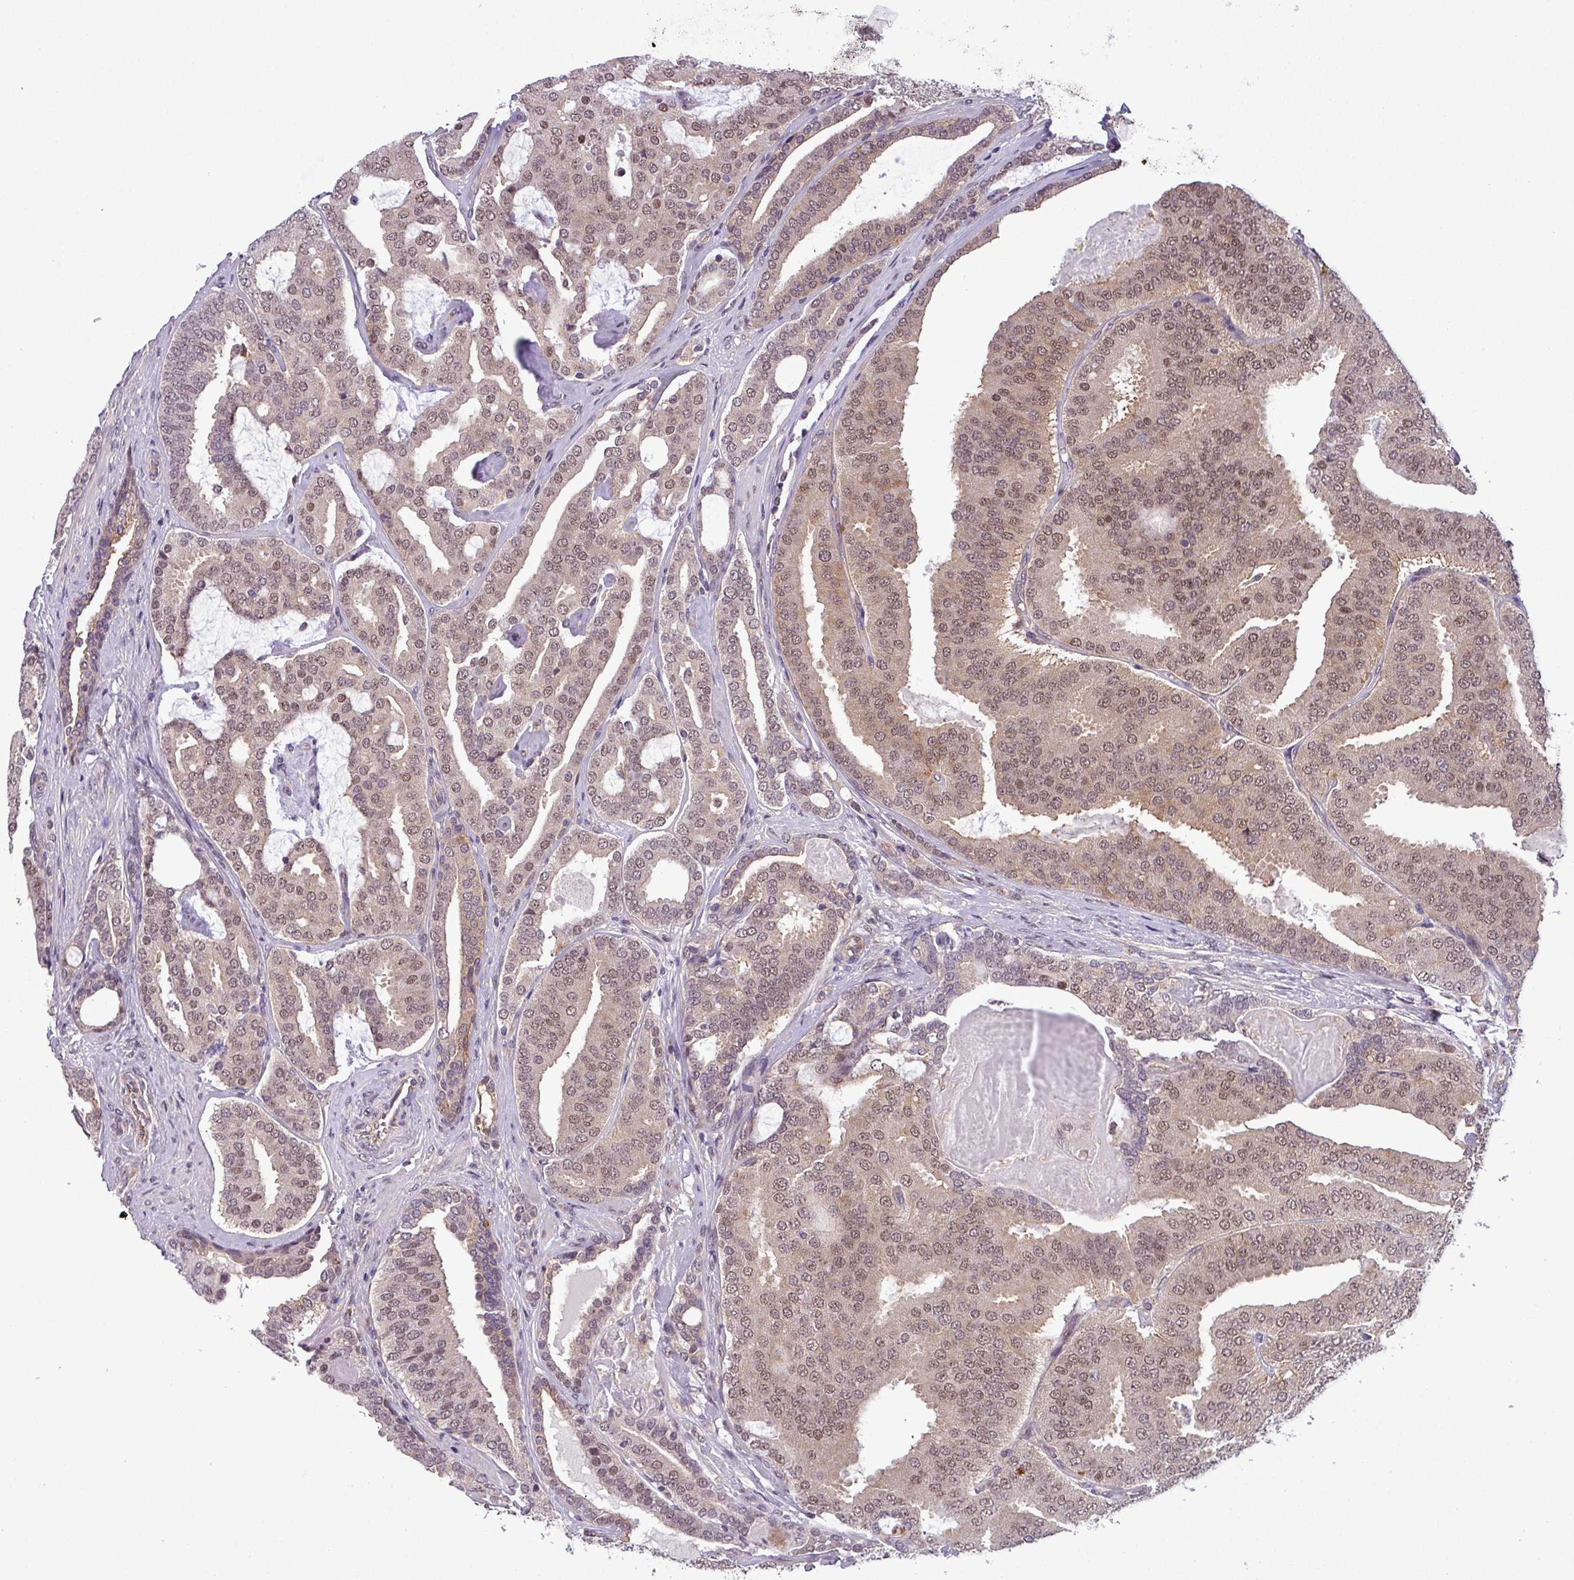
{"staining": {"intensity": "weak", "quantity": ">75%", "location": "cytoplasmic/membranous,nuclear"}, "tissue": "prostate cancer", "cell_type": "Tumor cells", "image_type": "cancer", "snomed": [{"axis": "morphology", "description": "Adenocarcinoma, High grade"}, {"axis": "topography", "description": "Prostate"}], "caption": "Immunohistochemical staining of prostate cancer displays low levels of weak cytoplasmic/membranous and nuclear staining in approximately >75% of tumor cells.", "gene": "NPFFR1", "patient": {"sex": "male", "age": 65}}